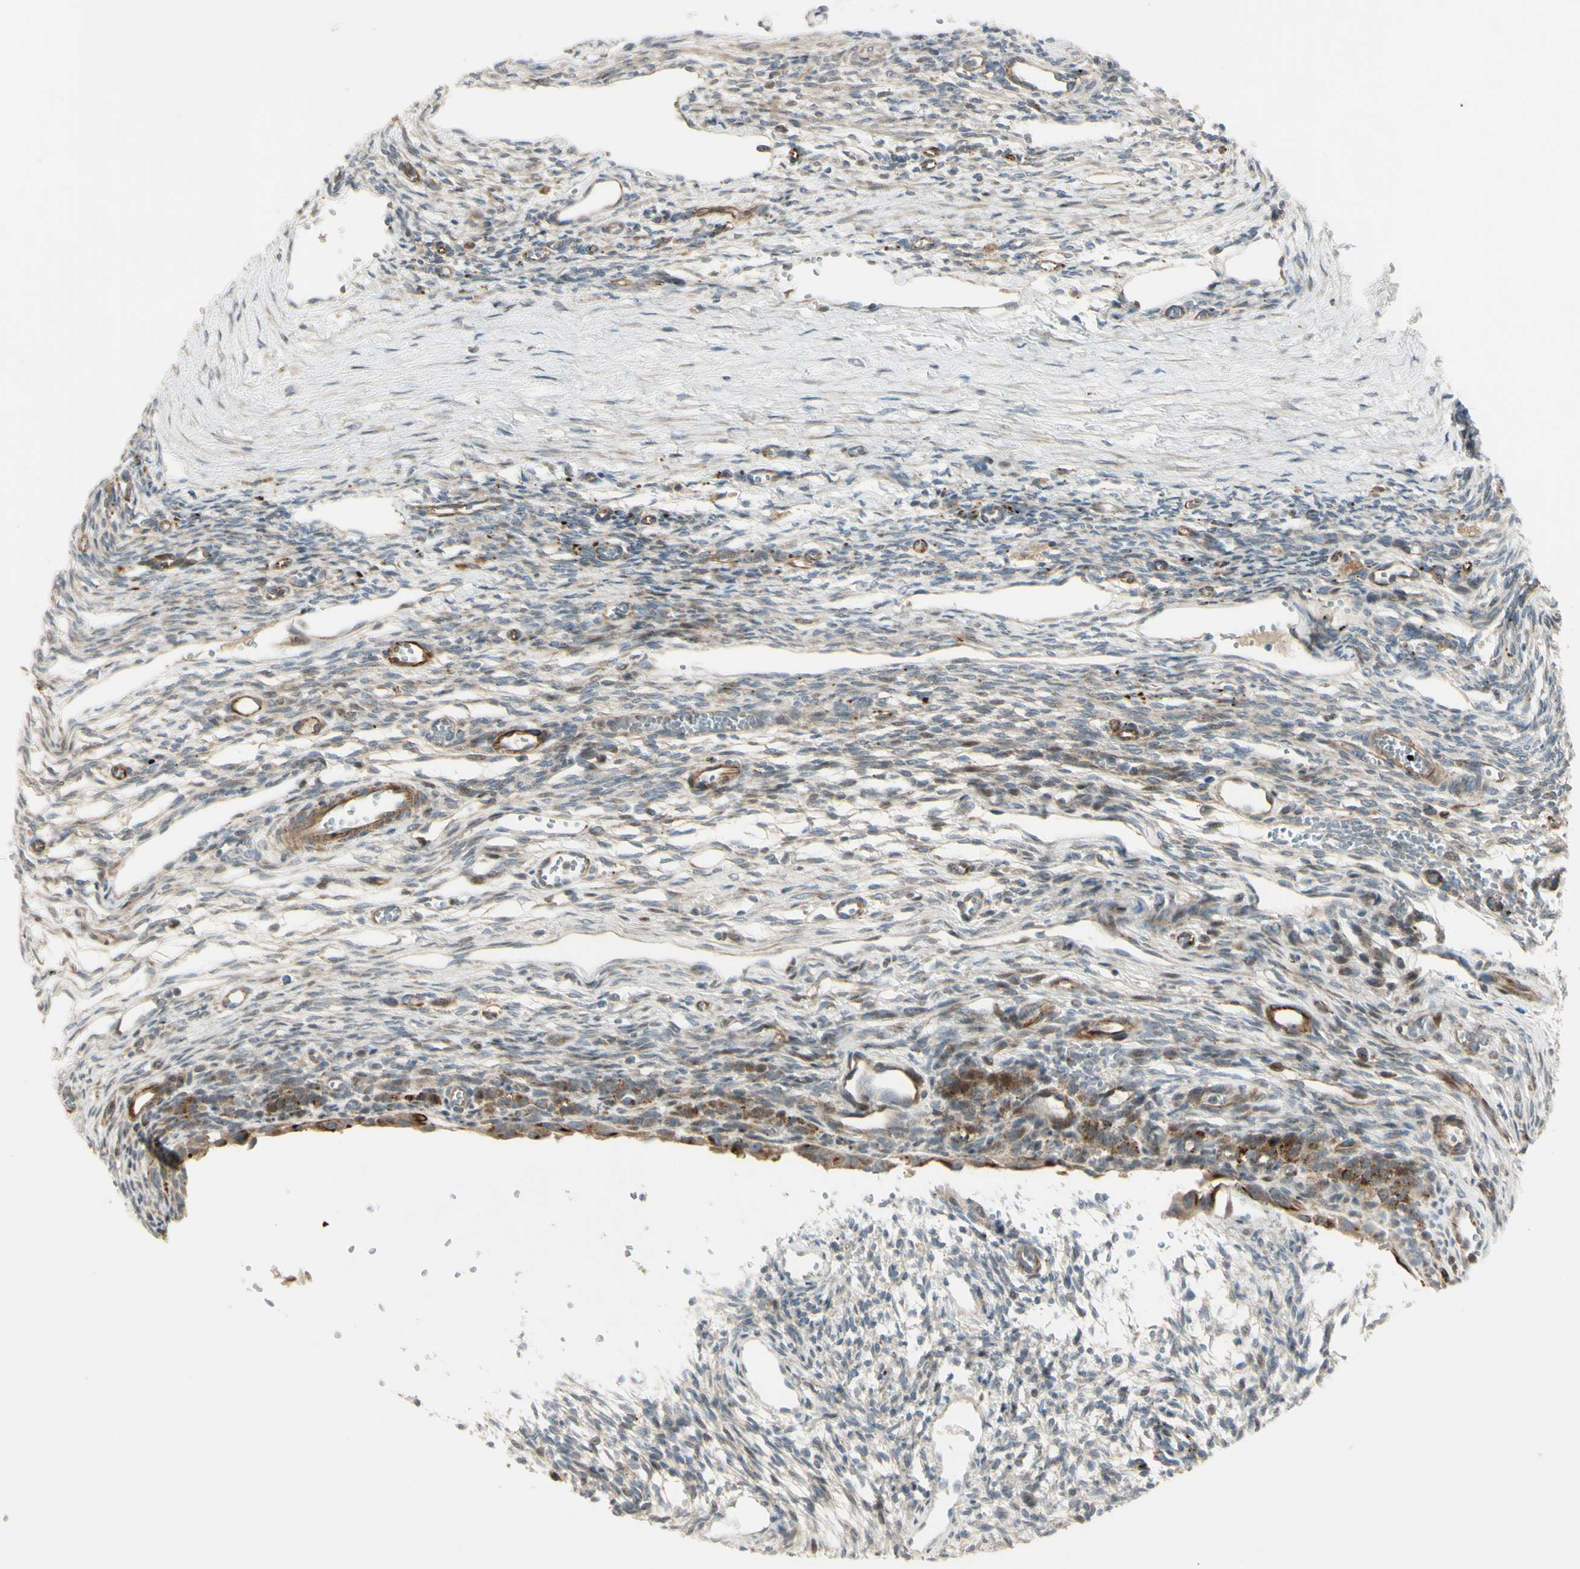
{"staining": {"intensity": "weak", "quantity": "25%-75%", "location": "cytoplasmic/membranous"}, "tissue": "ovary", "cell_type": "Ovarian stroma cells", "image_type": "normal", "snomed": [{"axis": "morphology", "description": "Normal tissue, NOS"}, {"axis": "topography", "description": "Ovary"}], "caption": "High-power microscopy captured an immunohistochemistry micrograph of benign ovary, revealing weak cytoplasmic/membranous staining in approximately 25%-75% of ovarian stroma cells. Using DAB (brown) and hematoxylin (blue) stains, captured at high magnification using brightfield microscopy.", "gene": "NDFIP1", "patient": {"sex": "female", "age": 33}}